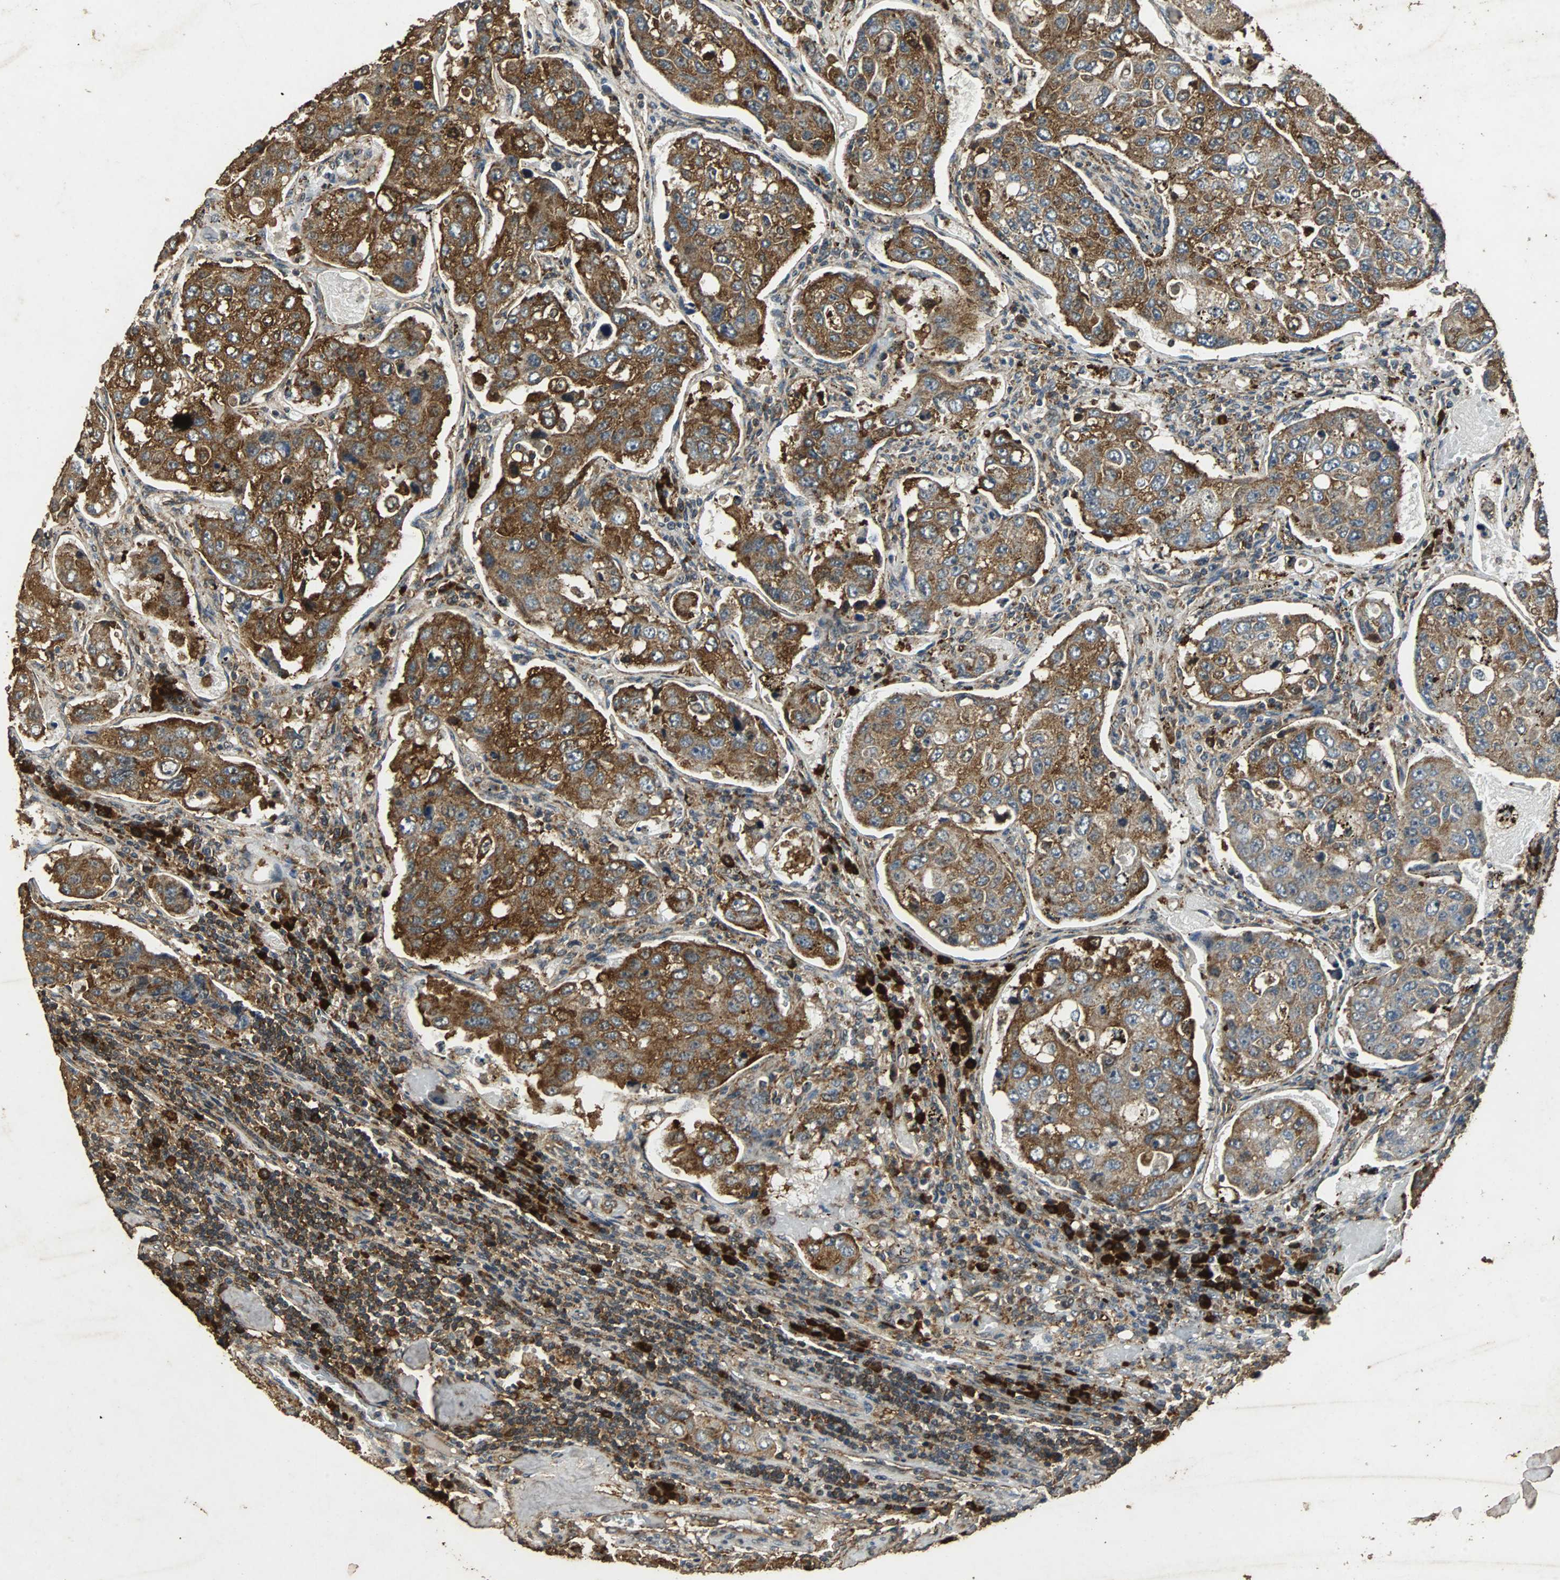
{"staining": {"intensity": "strong", "quantity": ">75%", "location": "cytoplasmic/membranous"}, "tissue": "urothelial cancer", "cell_type": "Tumor cells", "image_type": "cancer", "snomed": [{"axis": "morphology", "description": "Urothelial carcinoma, High grade"}, {"axis": "topography", "description": "Lymph node"}, {"axis": "topography", "description": "Urinary bladder"}], "caption": "About >75% of tumor cells in high-grade urothelial carcinoma display strong cytoplasmic/membranous protein staining as visualized by brown immunohistochemical staining.", "gene": "NAA10", "patient": {"sex": "male", "age": 51}}